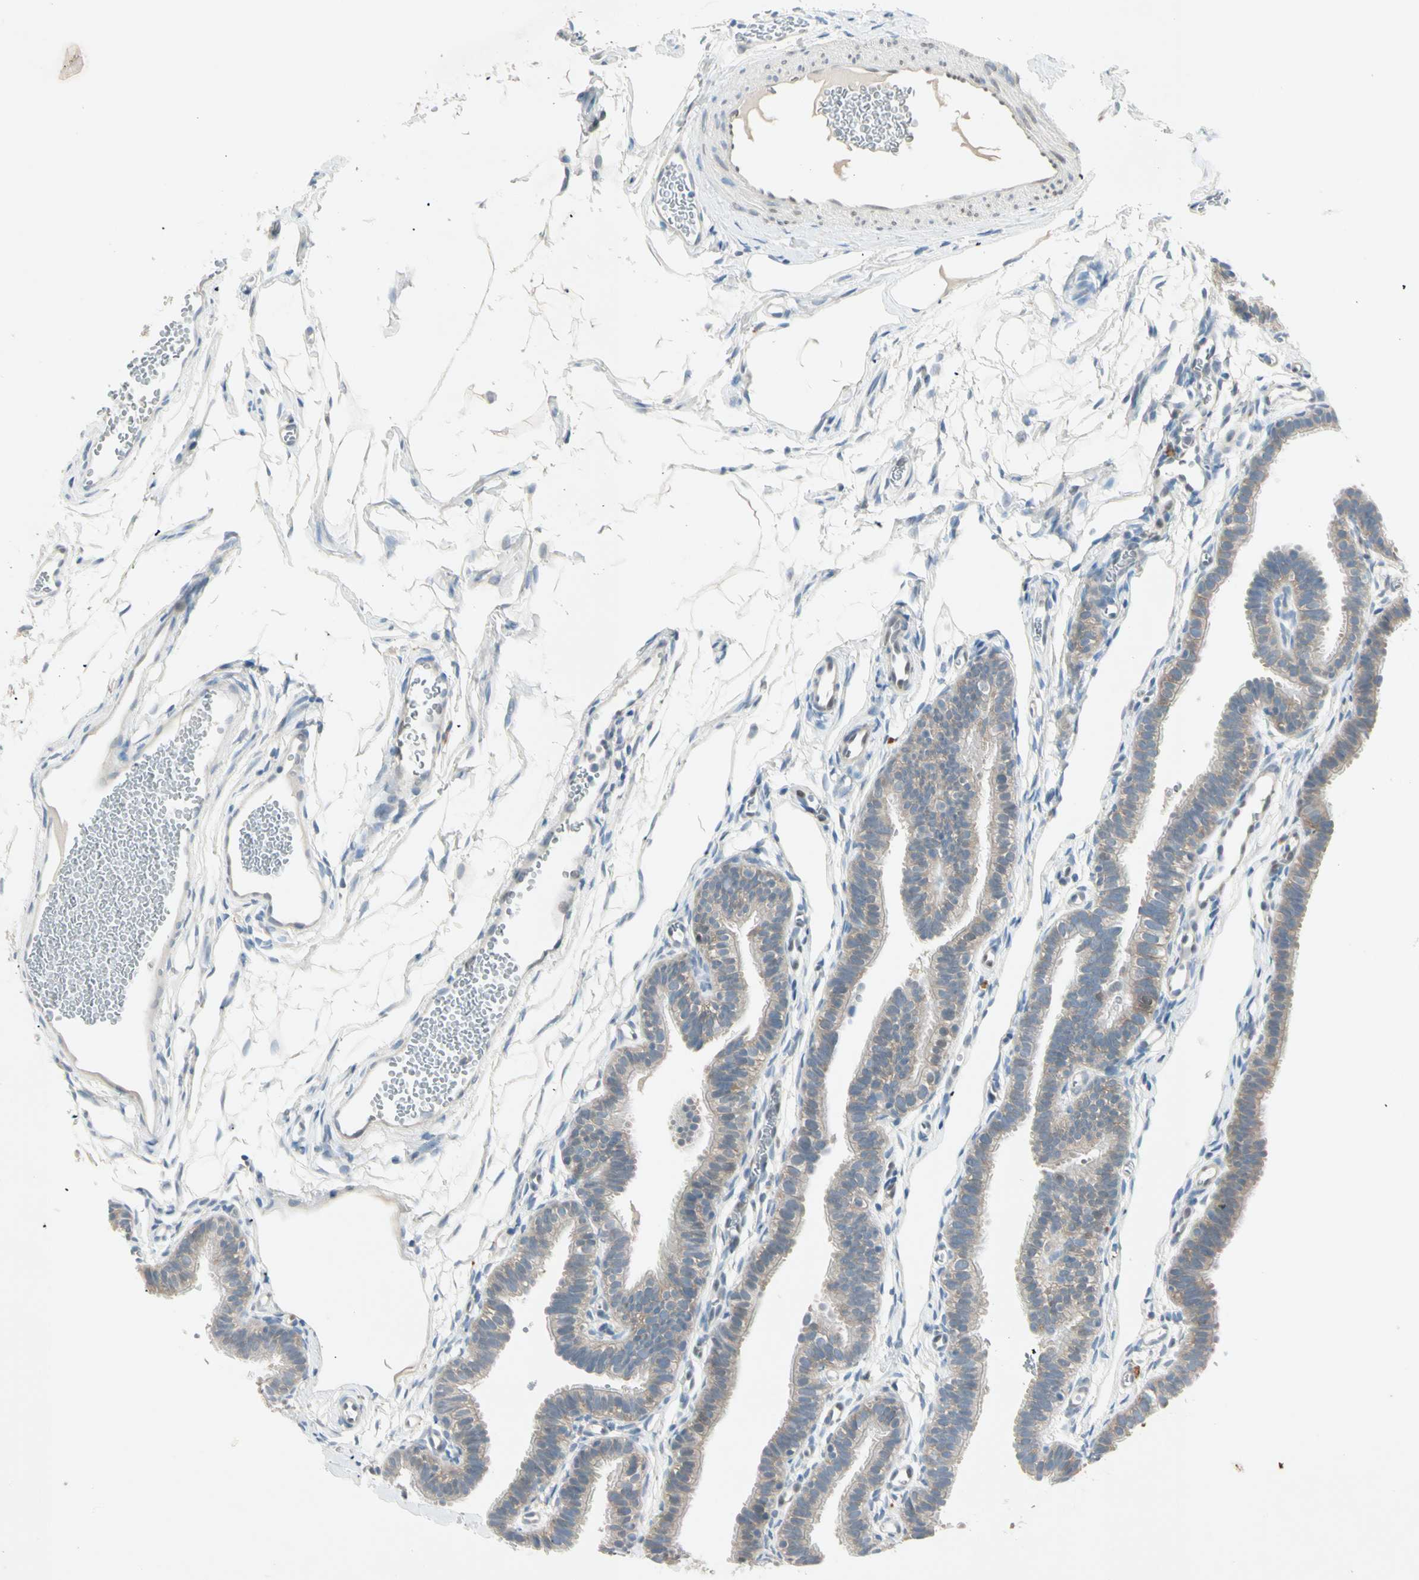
{"staining": {"intensity": "weak", "quantity": "25%-75%", "location": "cytoplasmic/membranous"}, "tissue": "fallopian tube", "cell_type": "Glandular cells", "image_type": "normal", "snomed": [{"axis": "morphology", "description": "Normal tissue, NOS"}, {"axis": "topography", "description": "Fallopian tube"}, {"axis": "topography", "description": "Placenta"}], "caption": "Protein staining by immunohistochemistry (IHC) reveals weak cytoplasmic/membranous expression in about 25%-75% of glandular cells in unremarkable fallopian tube.", "gene": "IL1R1", "patient": {"sex": "female", "age": 34}}